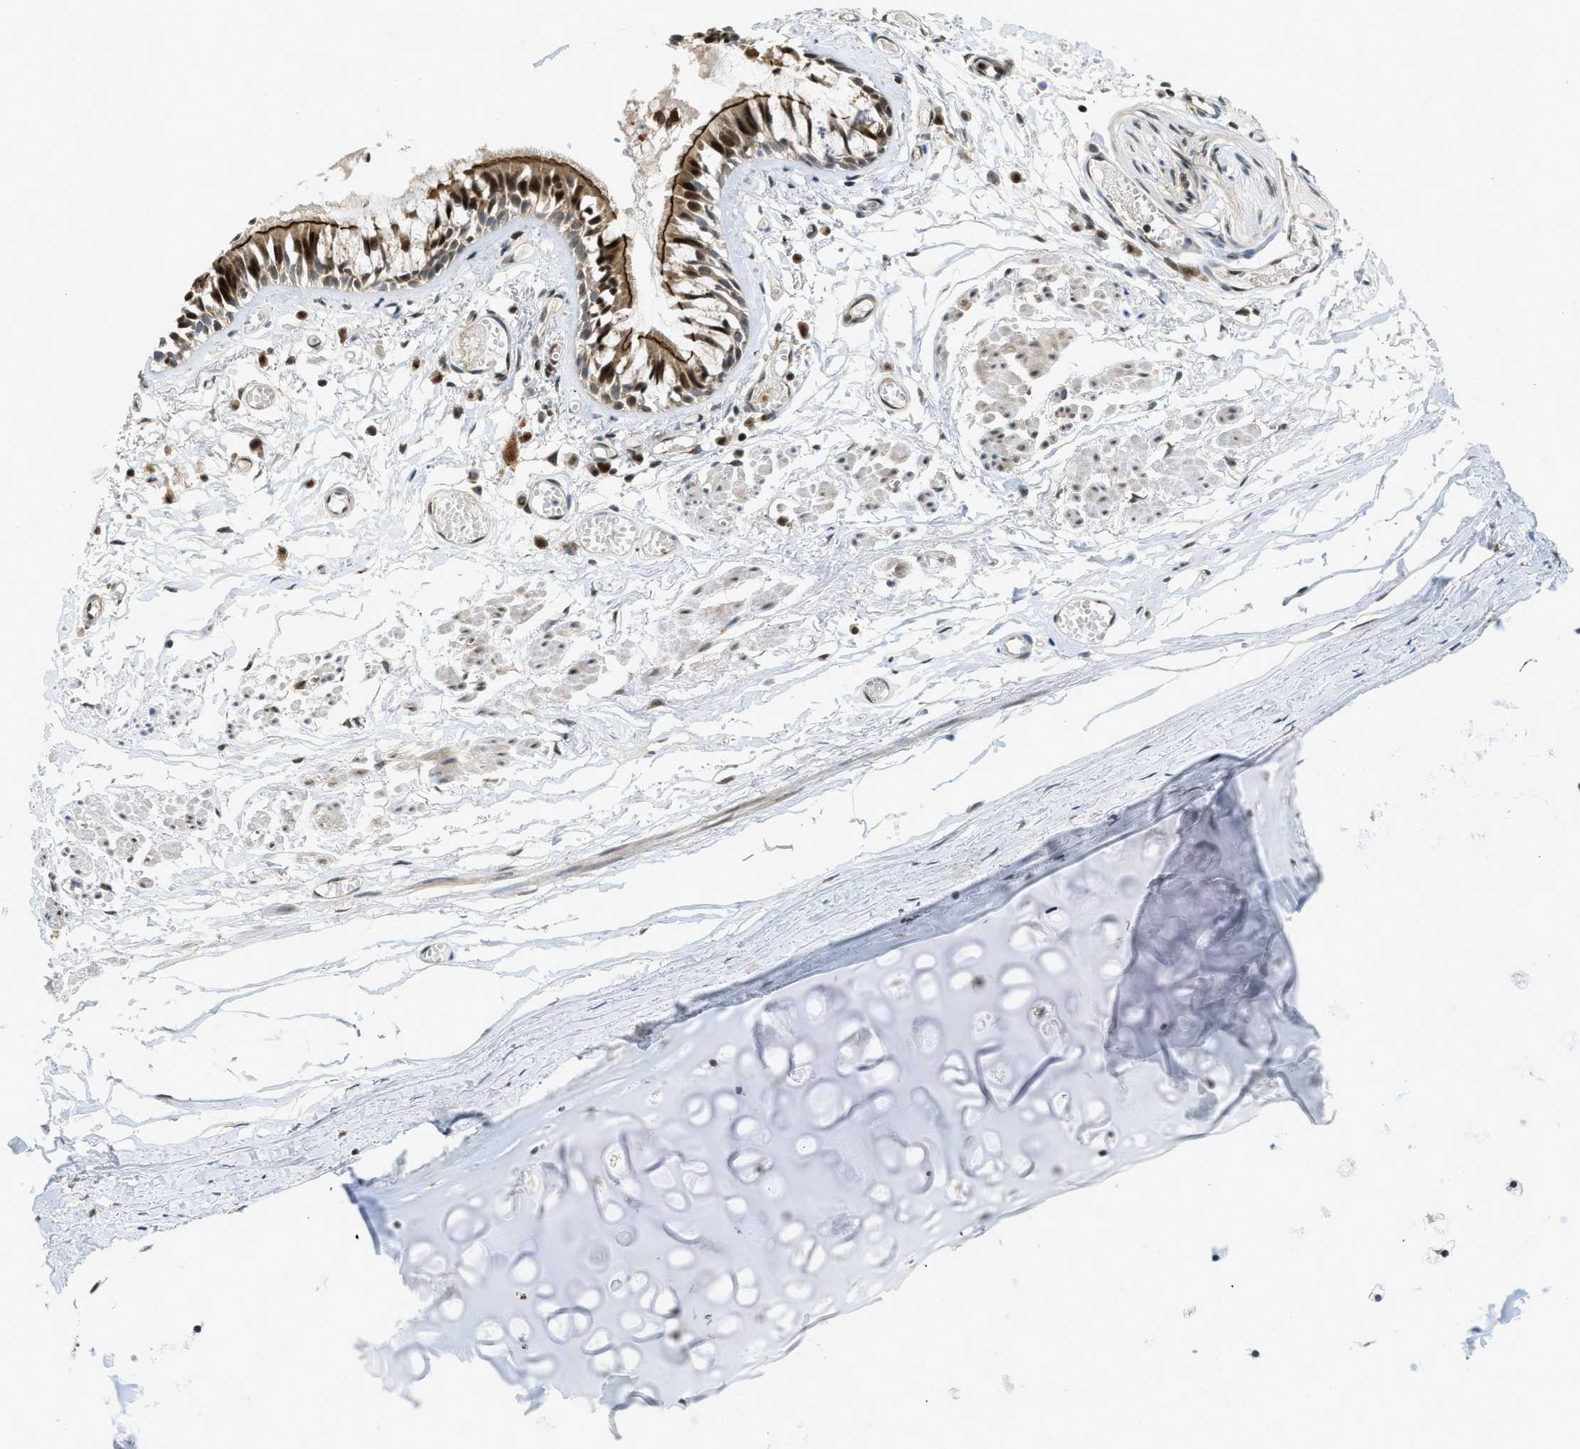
{"staining": {"intensity": "strong", "quantity": ">75%", "location": "cytoplasmic/membranous,nuclear"}, "tissue": "bronchus", "cell_type": "Respiratory epithelial cells", "image_type": "normal", "snomed": [{"axis": "morphology", "description": "Normal tissue, NOS"}, {"axis": "morphology", "description": "Inflammation, NOS"}, {"axis": "topography", "description": "Cartilage tissue"}, {"axis": "topography", "description": "Lung"}], "caption": "Immunohistochemistry image of unremarkable bronchus: bronchus stained using immunohistochemistry displays high levels of strong protein expression localized specifically in the cytoplasmic/membranous,nuclear of respiratory epithelial cells, appearing as a cytoplasmic/membranous,nuclear brown color.", "gene": "TACC1", "patient": {"sex": "male", "age": 71}}